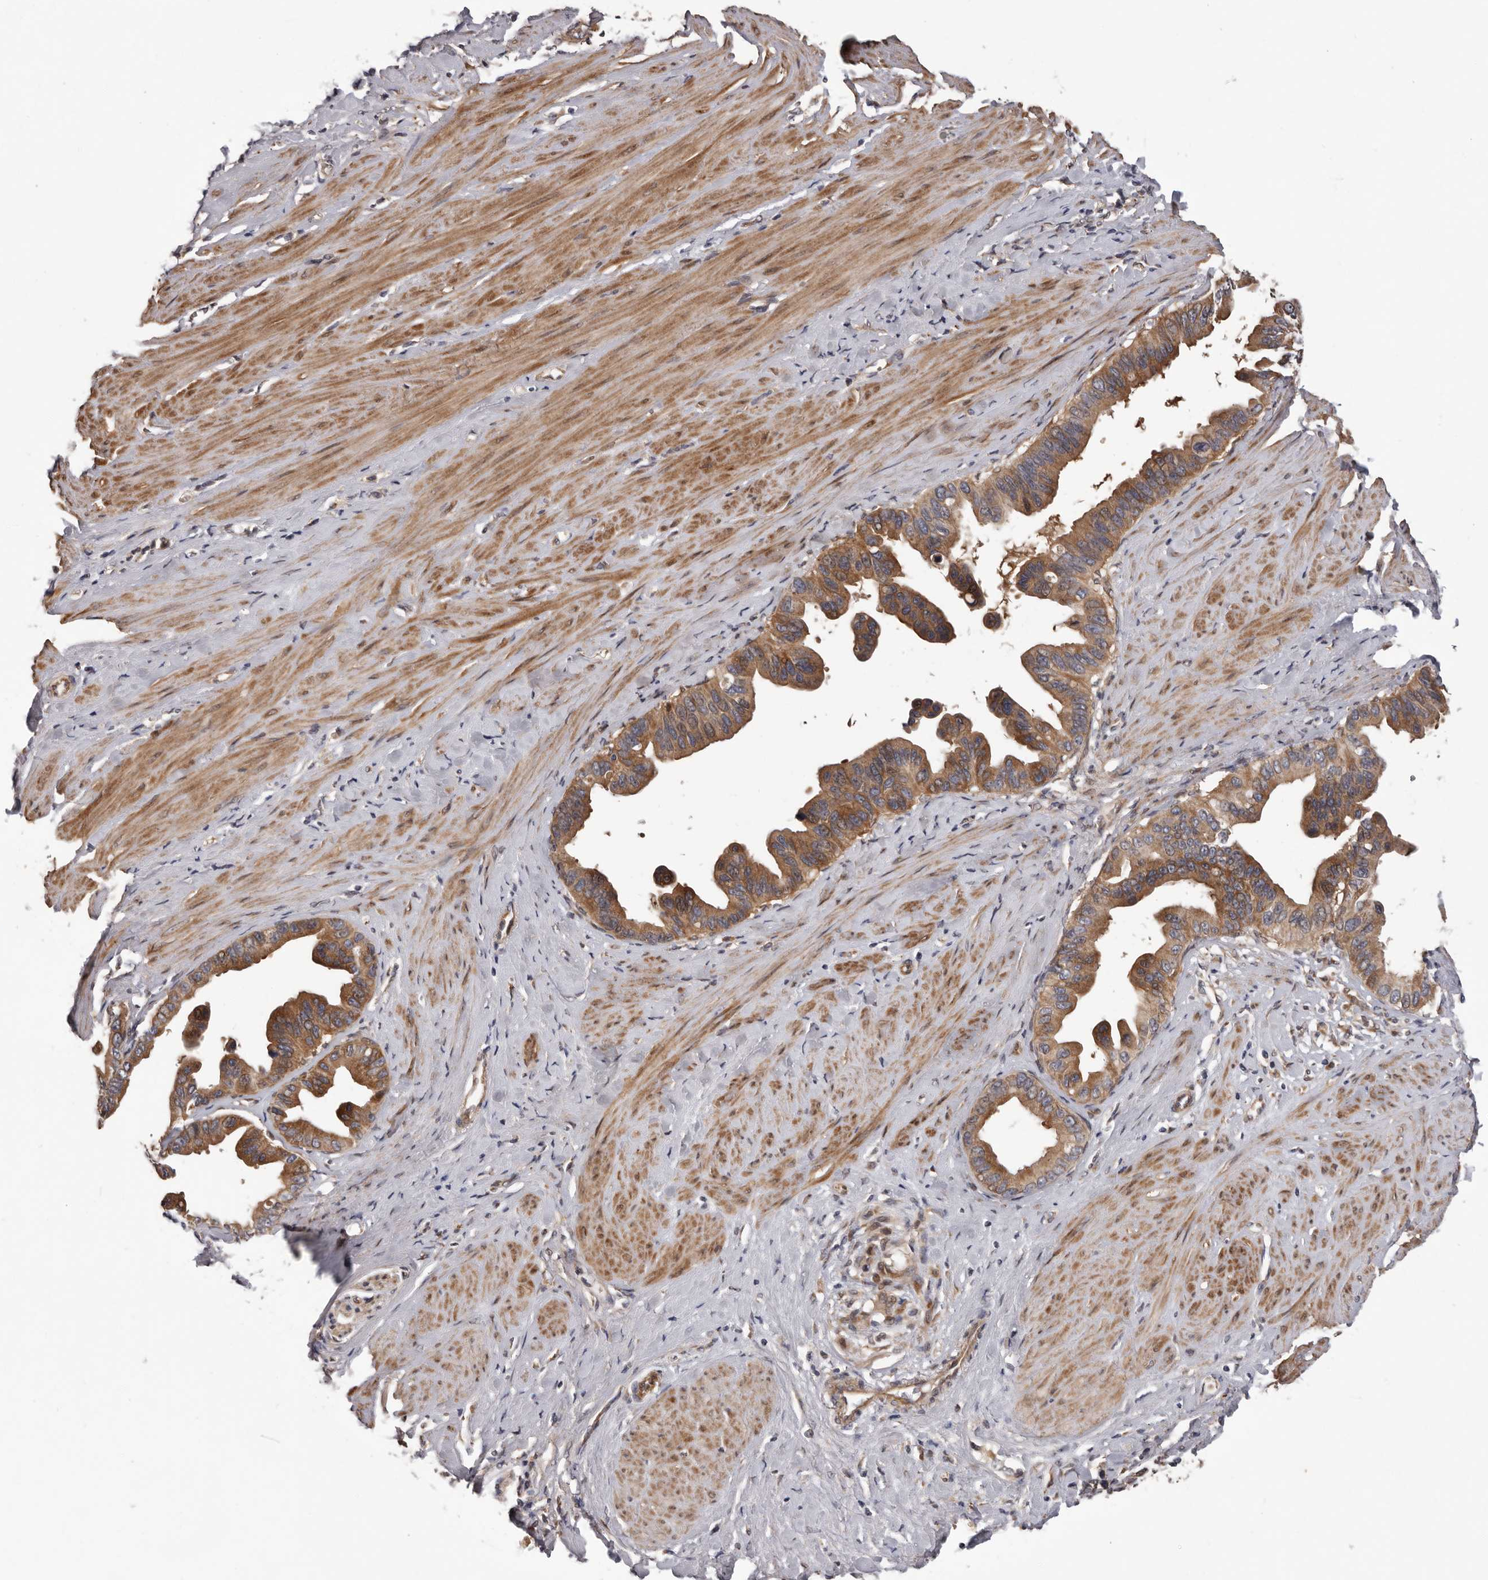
{"staining": {"intensity": "moderate", "quantity": ">75%", "location": "cytoplasmic/membranous"}, "tissue": "pancreatic cancer", "cell_type": "Tumor cells", "image_type": "cancer", "snomed": [{"axis": "morphology", "description": "Adenocarcinoma, NOS"}, {"axis": "topography", "description": "Pancreas"}], "caption": "Immunohistochemistry of human pancreatic adenocarcinoma exhibits medium levels of moderate cytoplasmic/membranous positivity in approximately >75% of tumor cells. (DAB (3,3'-diaminobenzidine) = brown stain, brightfield microscopy at high magnification).", "gene": "PRKD1", "patient": {"sex": "female", "age": 56}}